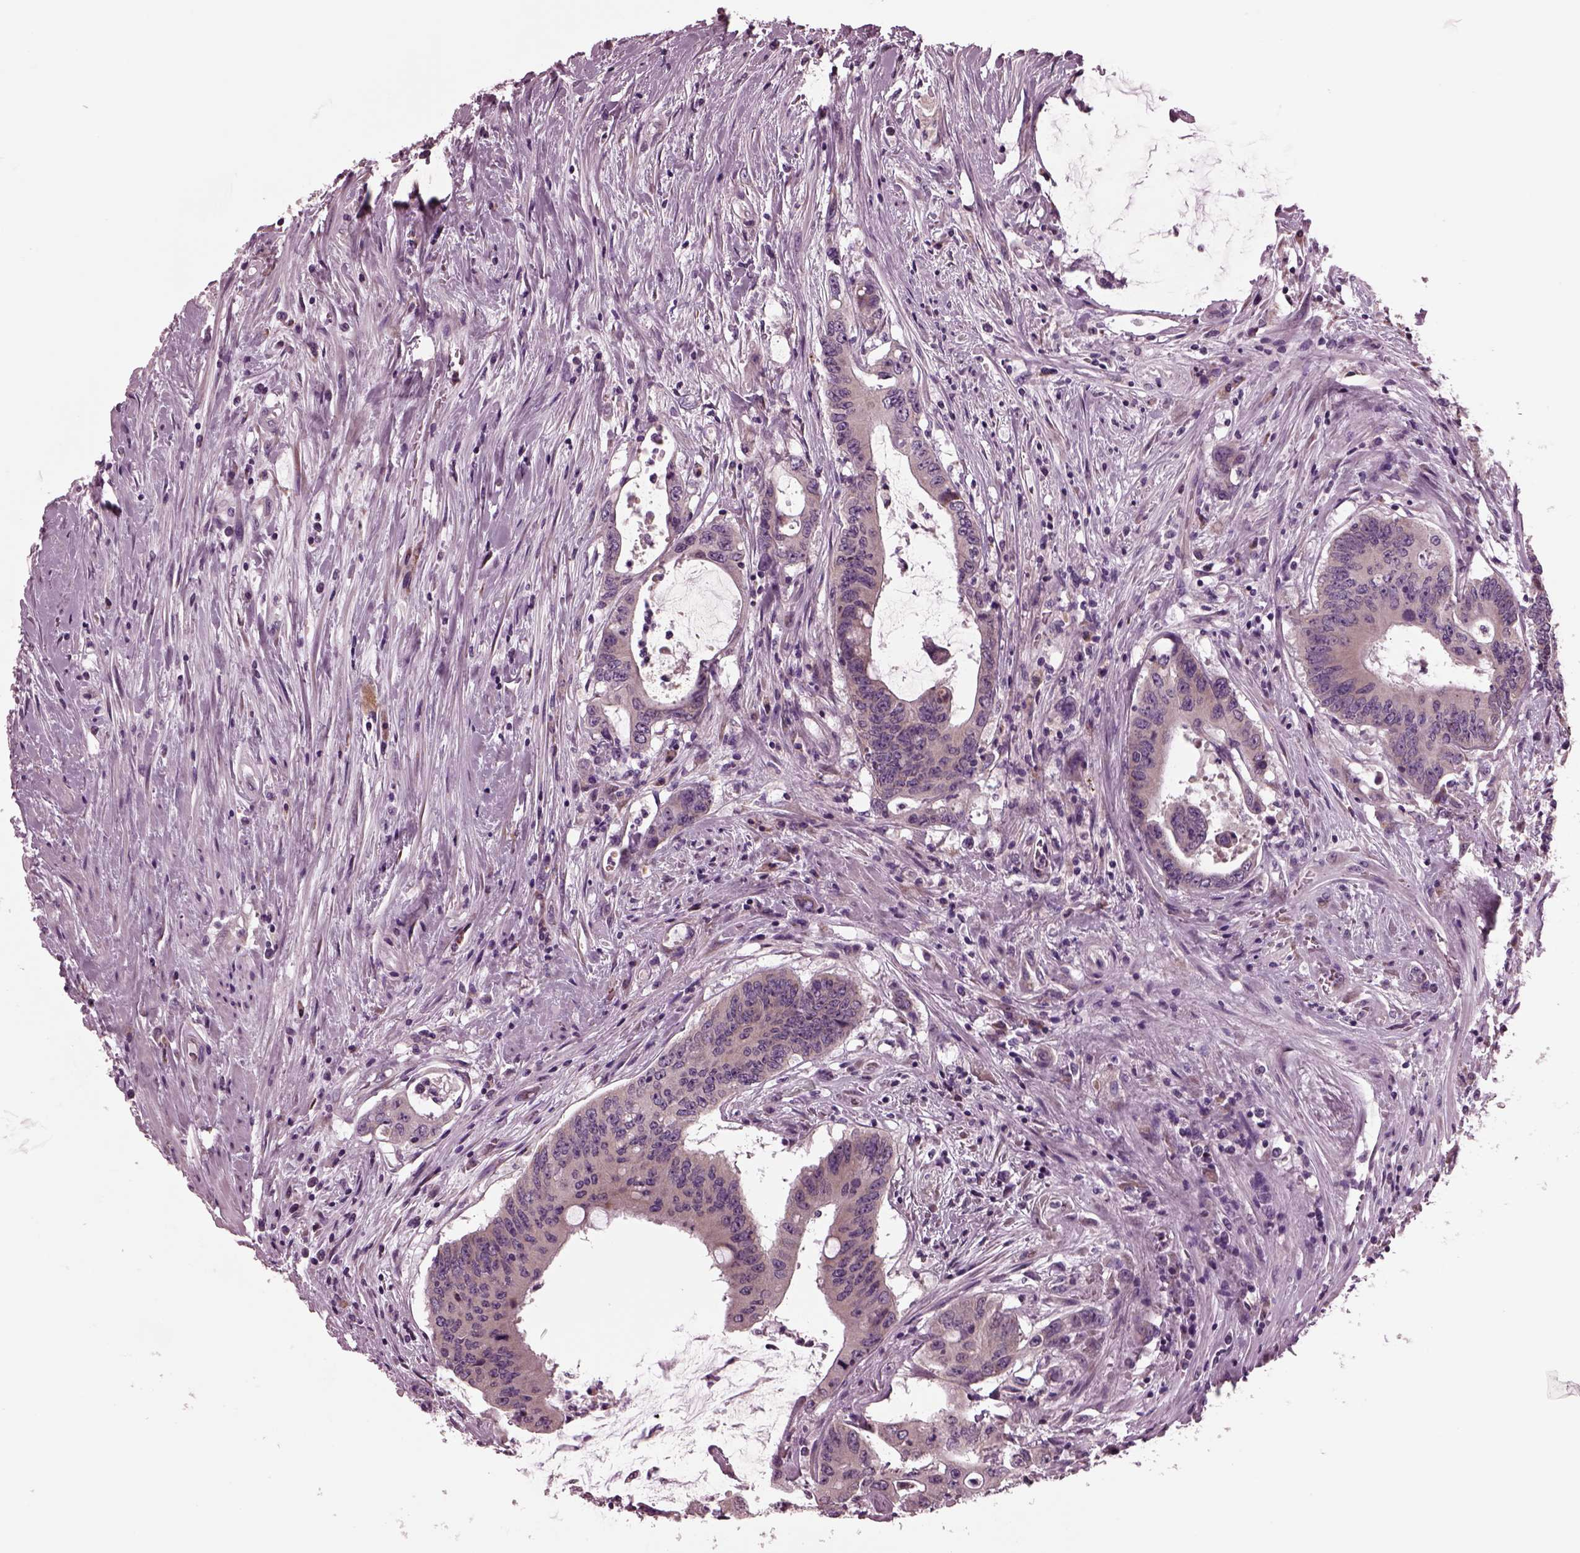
{"staining": {"intensity": "weak", "quantity": "25%-75%", "location": "cytoplasmic/membranous"}, "tissue": "colorectal cancer", "cell_type": "Tumor cells", "image_type": "cancer", "snomed": [{"axis": "morphology", "description": "Adenocarcinoma, NOS"}, {"axis": "topography", "description": "Rectum"}], "caption": "Colorectal cancer (adenocarcinoma) was stained to show a protein in brown. There is low levels of weak cytoplasmic/membranous positivity in approximately 25%-75% of tumor cells.", "gene": "AP4M1", "patient": {"sex": "male", "age": 59}}